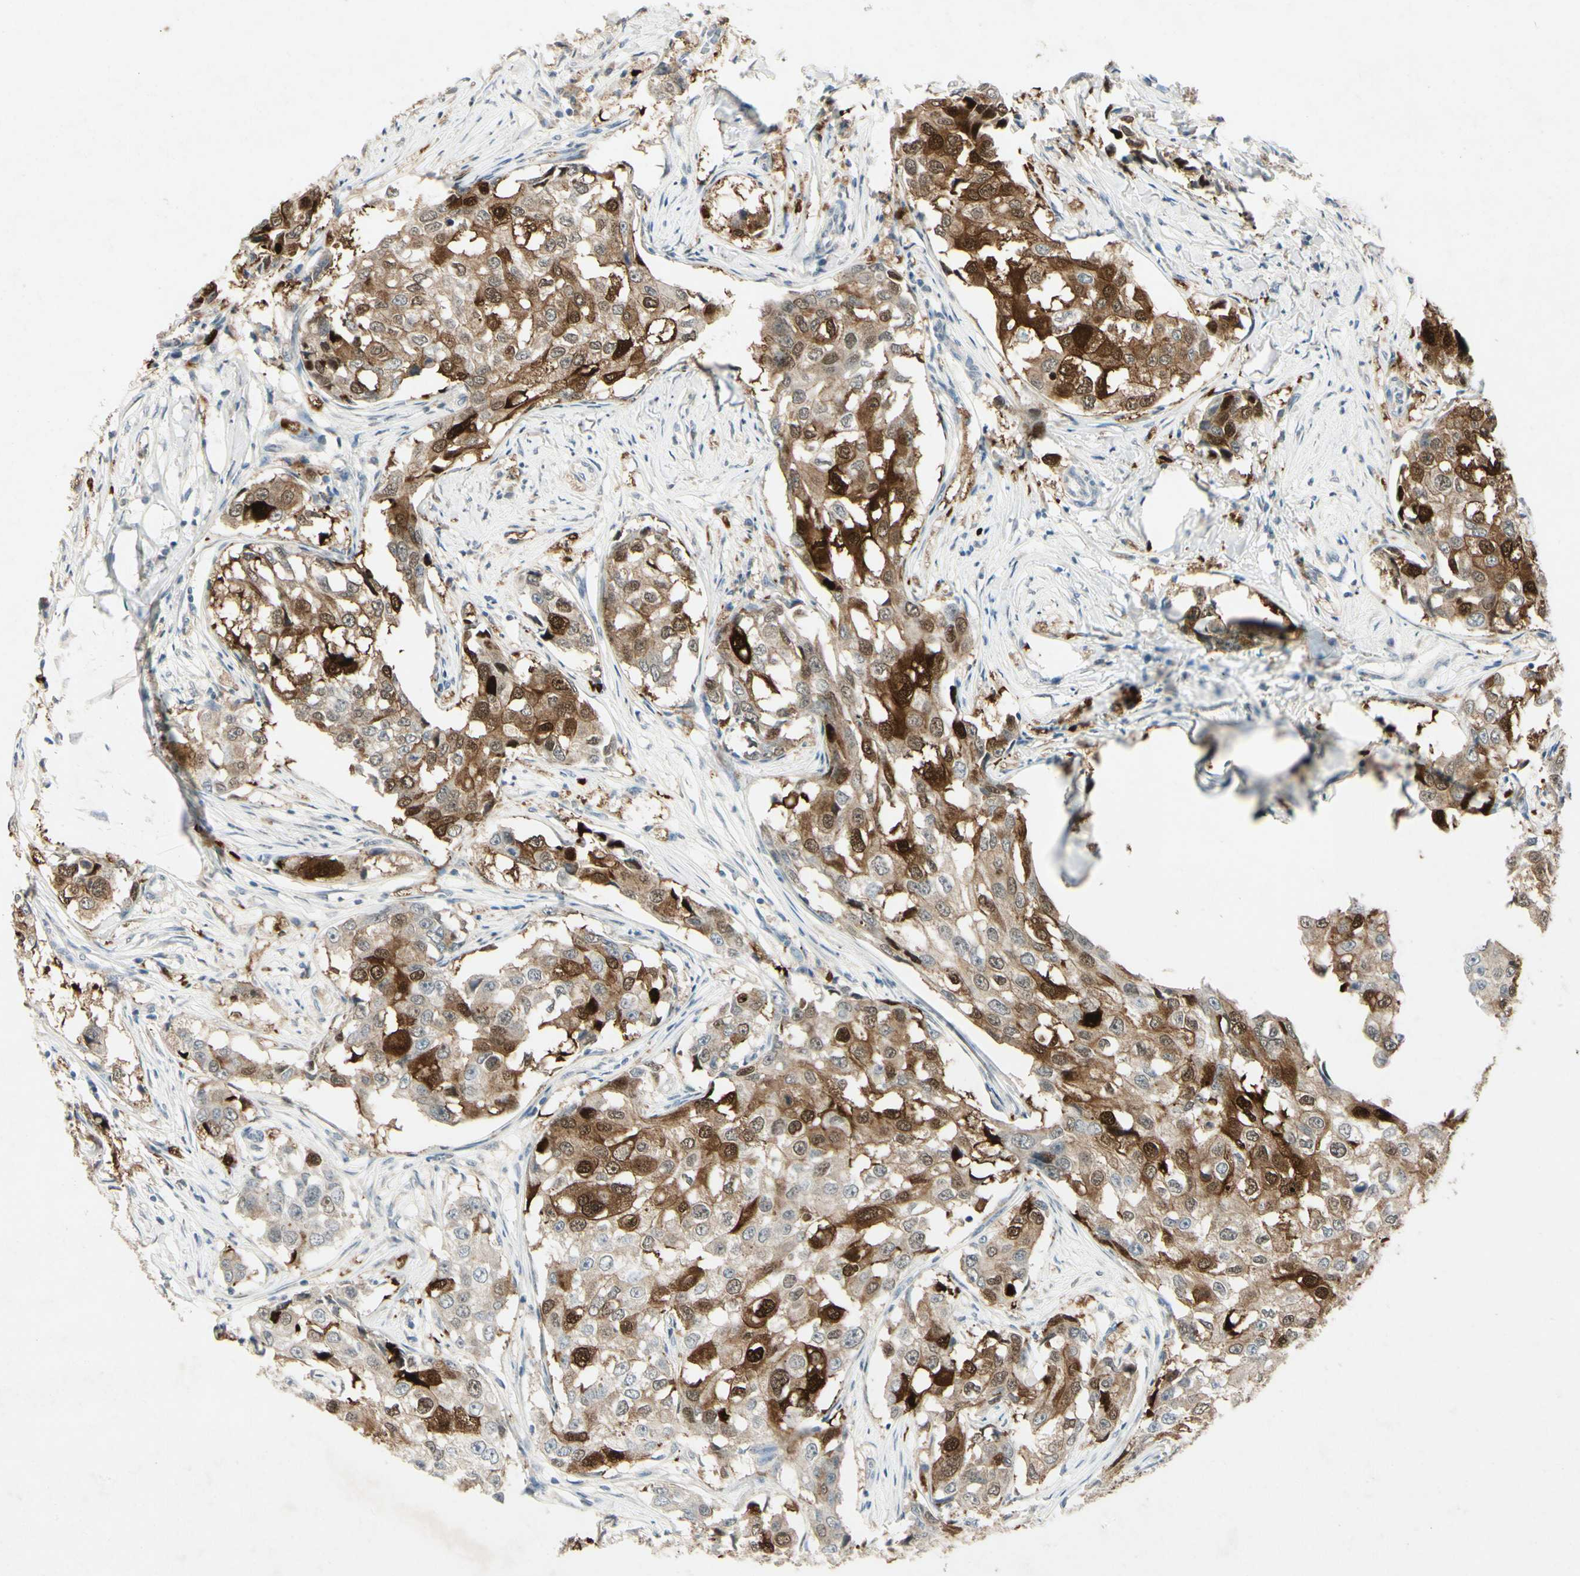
{"staining": {"intensity": "strong", "quantity": "25%-75%", "location": "cytoplasmic/membranous,nuclear"}, "tissue": "breast cancer", "cell_type": "Tumor cells", "image_type": "cancer", "snomed": [{"axis": "morphology", "description": "Duct carcinoma"}, {"axis": "topography", "description": "Breast"}], "caption": "DAB immunohistochemical staining of breast cancer (invasive ductal carcinoma) exhibits strong cytoplasmic/membranous and nuclear protein staining in approximately 25%-75% of tumor cells. The protein of interest is shown in brown color, while the nuclei are stained blue.", "gene": "HSPA1B", "patient": {"sex": "female", "age": 27}}